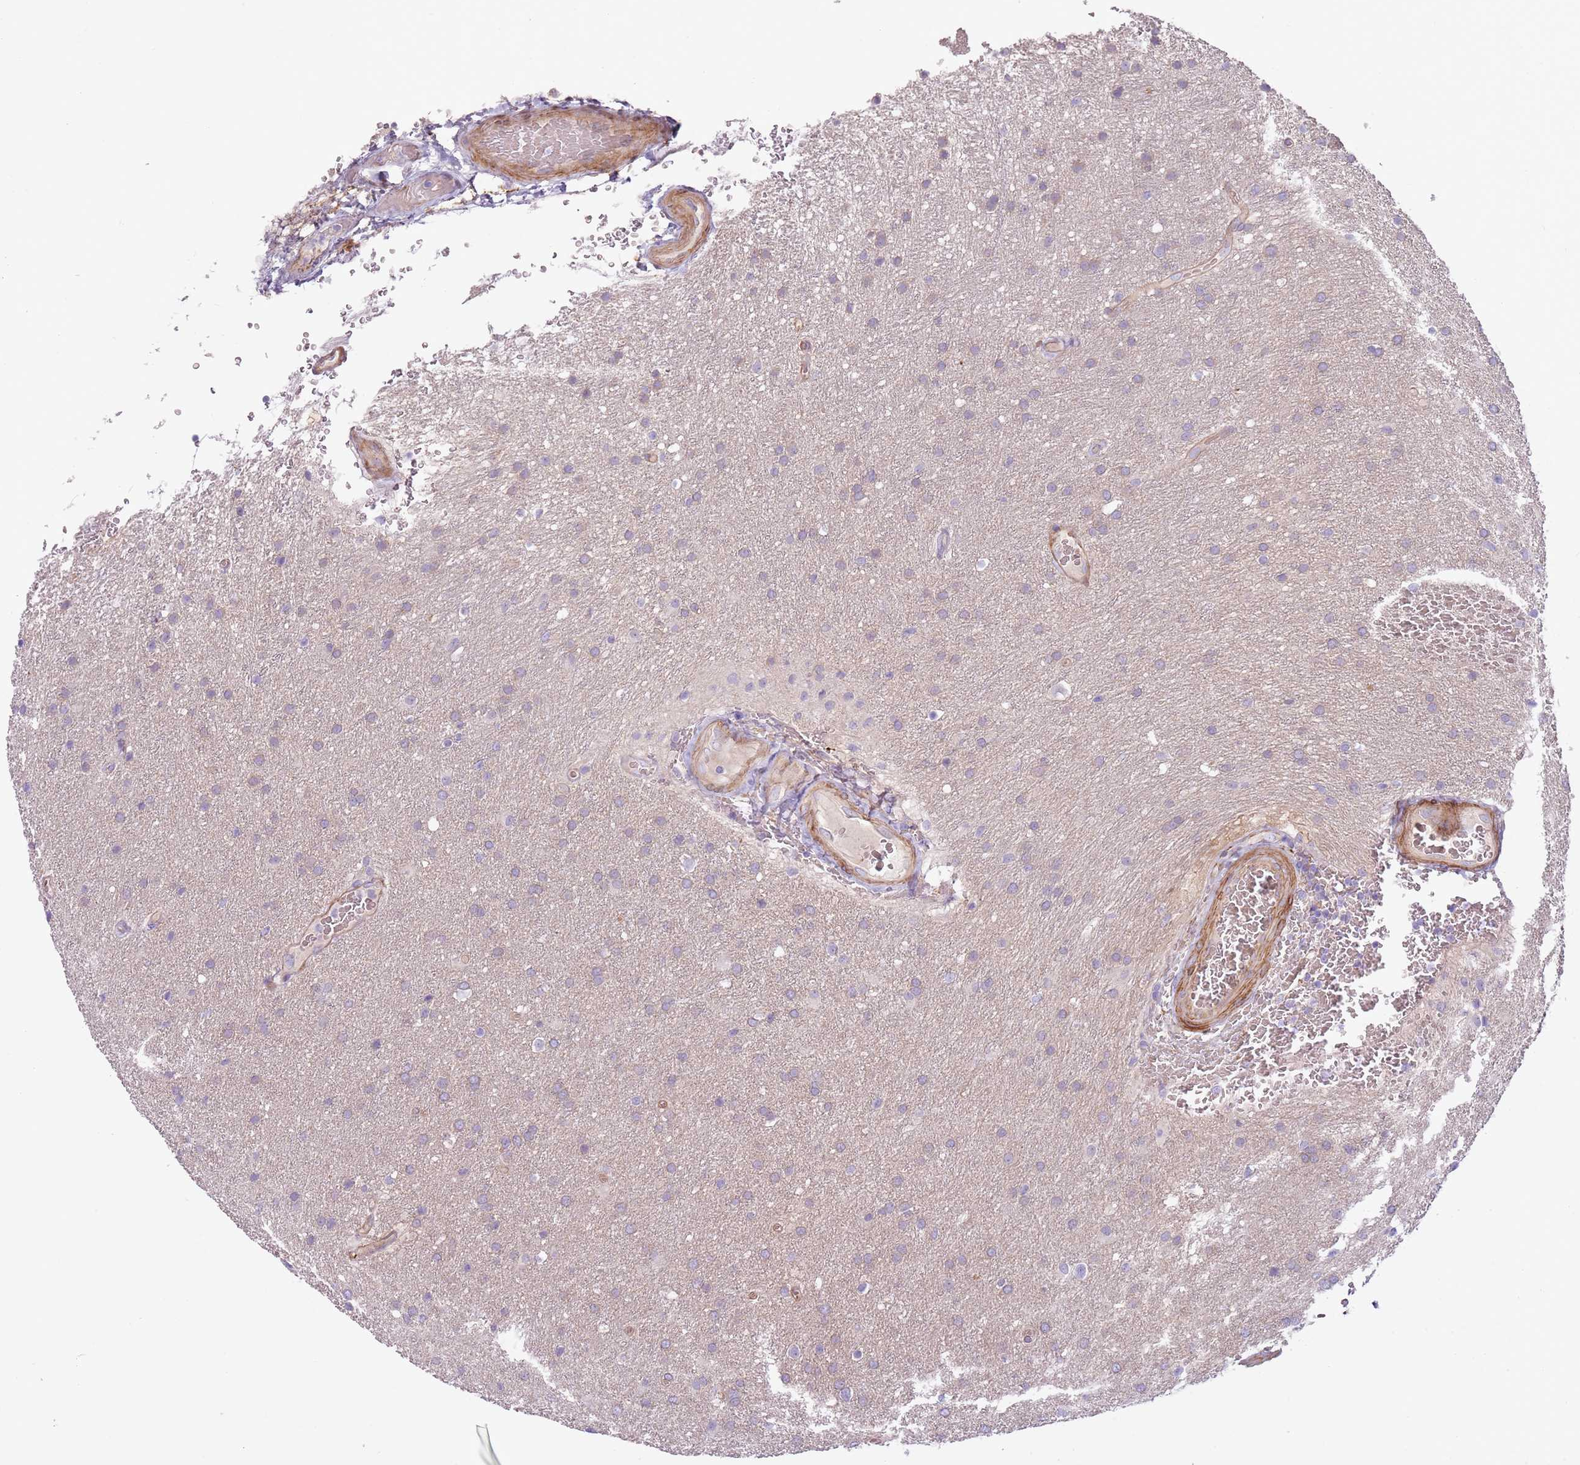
{"staining": {"intensity": "weak", "quantity": "25%-75%", "location": "cytoplasmic/membranous"}, "tissue": "glioma", "cell_type": "Tumor cells", "image_type": "cancer", "snomed": [{"axis": "morphology", "description": "Glioma, malignant, Low grade"}, {"axis": "topography", "description": "Brain"}], "caption": "Immunohistochemical staining of low-grade glioma (malignant) reveals weak cytoplasmic/membranous protein positivity in about 25%-75% of tumor cells.", "gene": "MRO", "patient": {"sex": "female", "age": 32}}